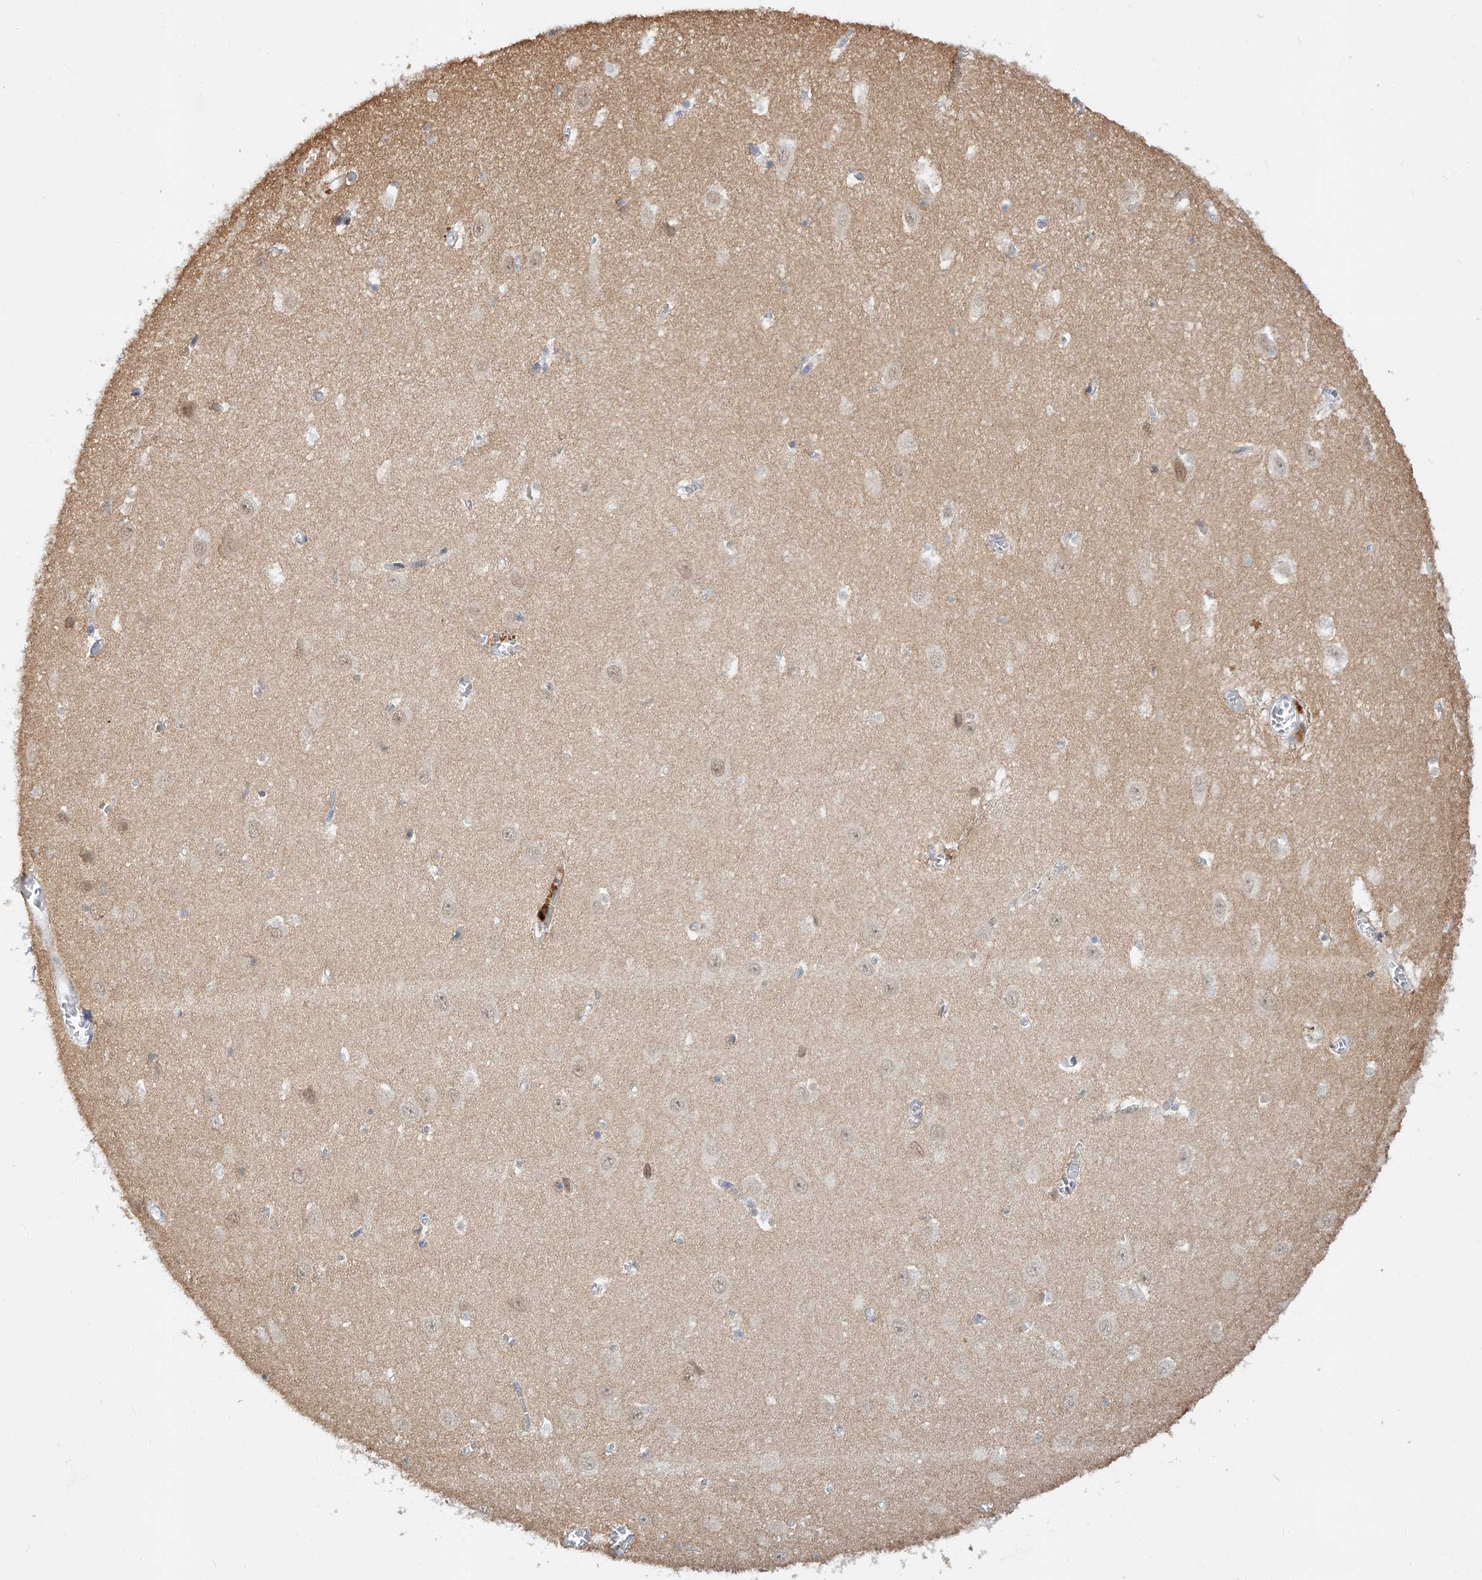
{"staining": {"intensity": "negative", "quantity": "none", "location": "none"}, "tissue": "hippocampus", "cell_type": "Glial cells", "image_type": "normal", "snomed": [{"axis": "morphology", "description": "Normal tissue, NOS"}, {"axis": "topography", "description": "Hippocampus"}], "caption": "Immunohistochemical staining of benign human hippocampus exhibits no significant staining in glial cells. Nuclei are stained in blue.", "gene": "DIRAS3", "patient": {"sex": "female", "age": 64}}